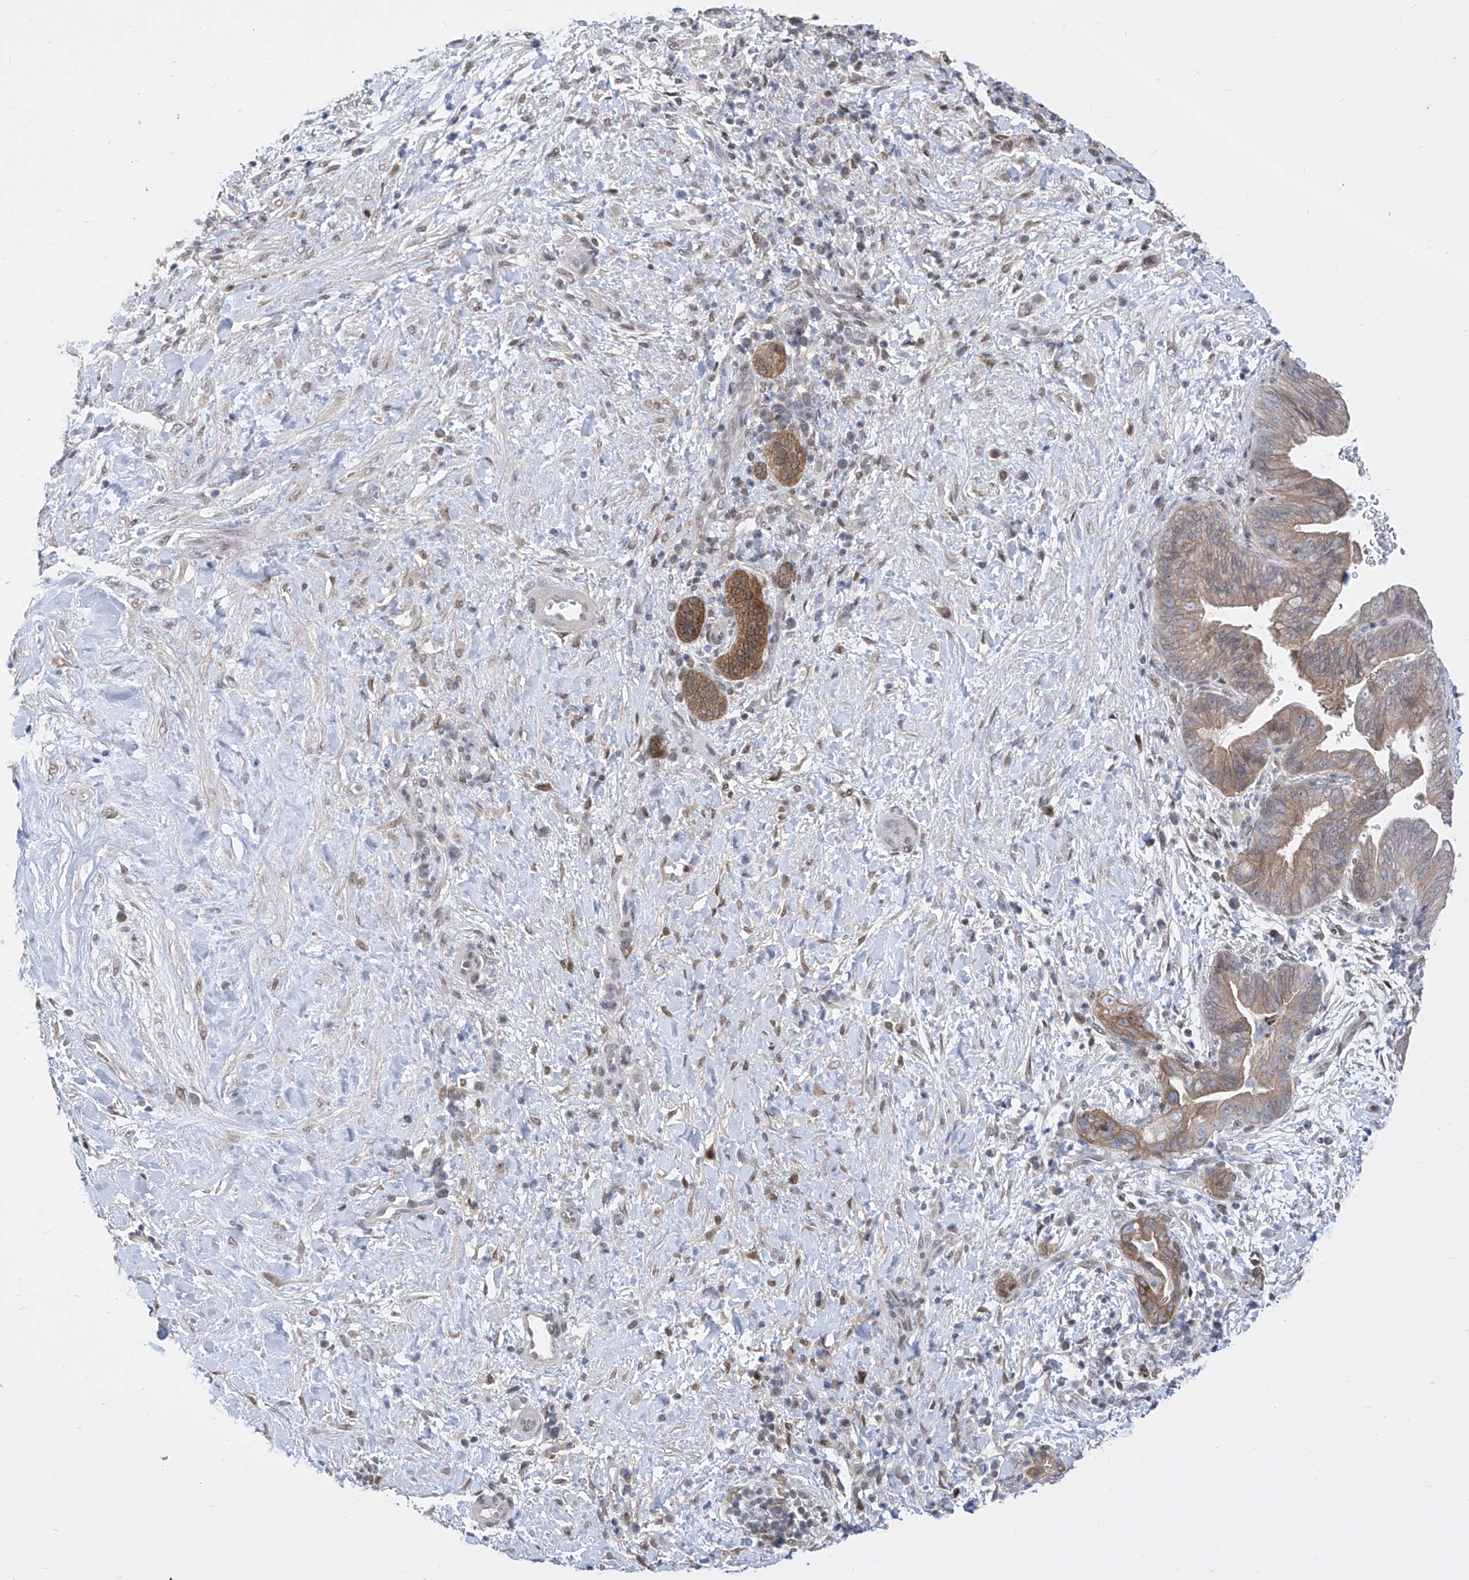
{"staining": {"intensity": "moderate", "quantity": "<25%", "location": "cytoplasmic/membranous"}, "tissue": "pancreatic cancer", "cell_type": "Tumor cells", "image_type": "cancer", "snomed": [{"axis": "morphology", "description": "Adenocarcinoma, NOS"}, {"axis": "topography", "description": "Pancreas"}], "caption": "A brown stain shows moderate cytoplasmic/membranous staining of a protein in pancreatic cancer tumor cells.", "gene": "CETN2", "patient": {"sex": "male", "age": 75}}